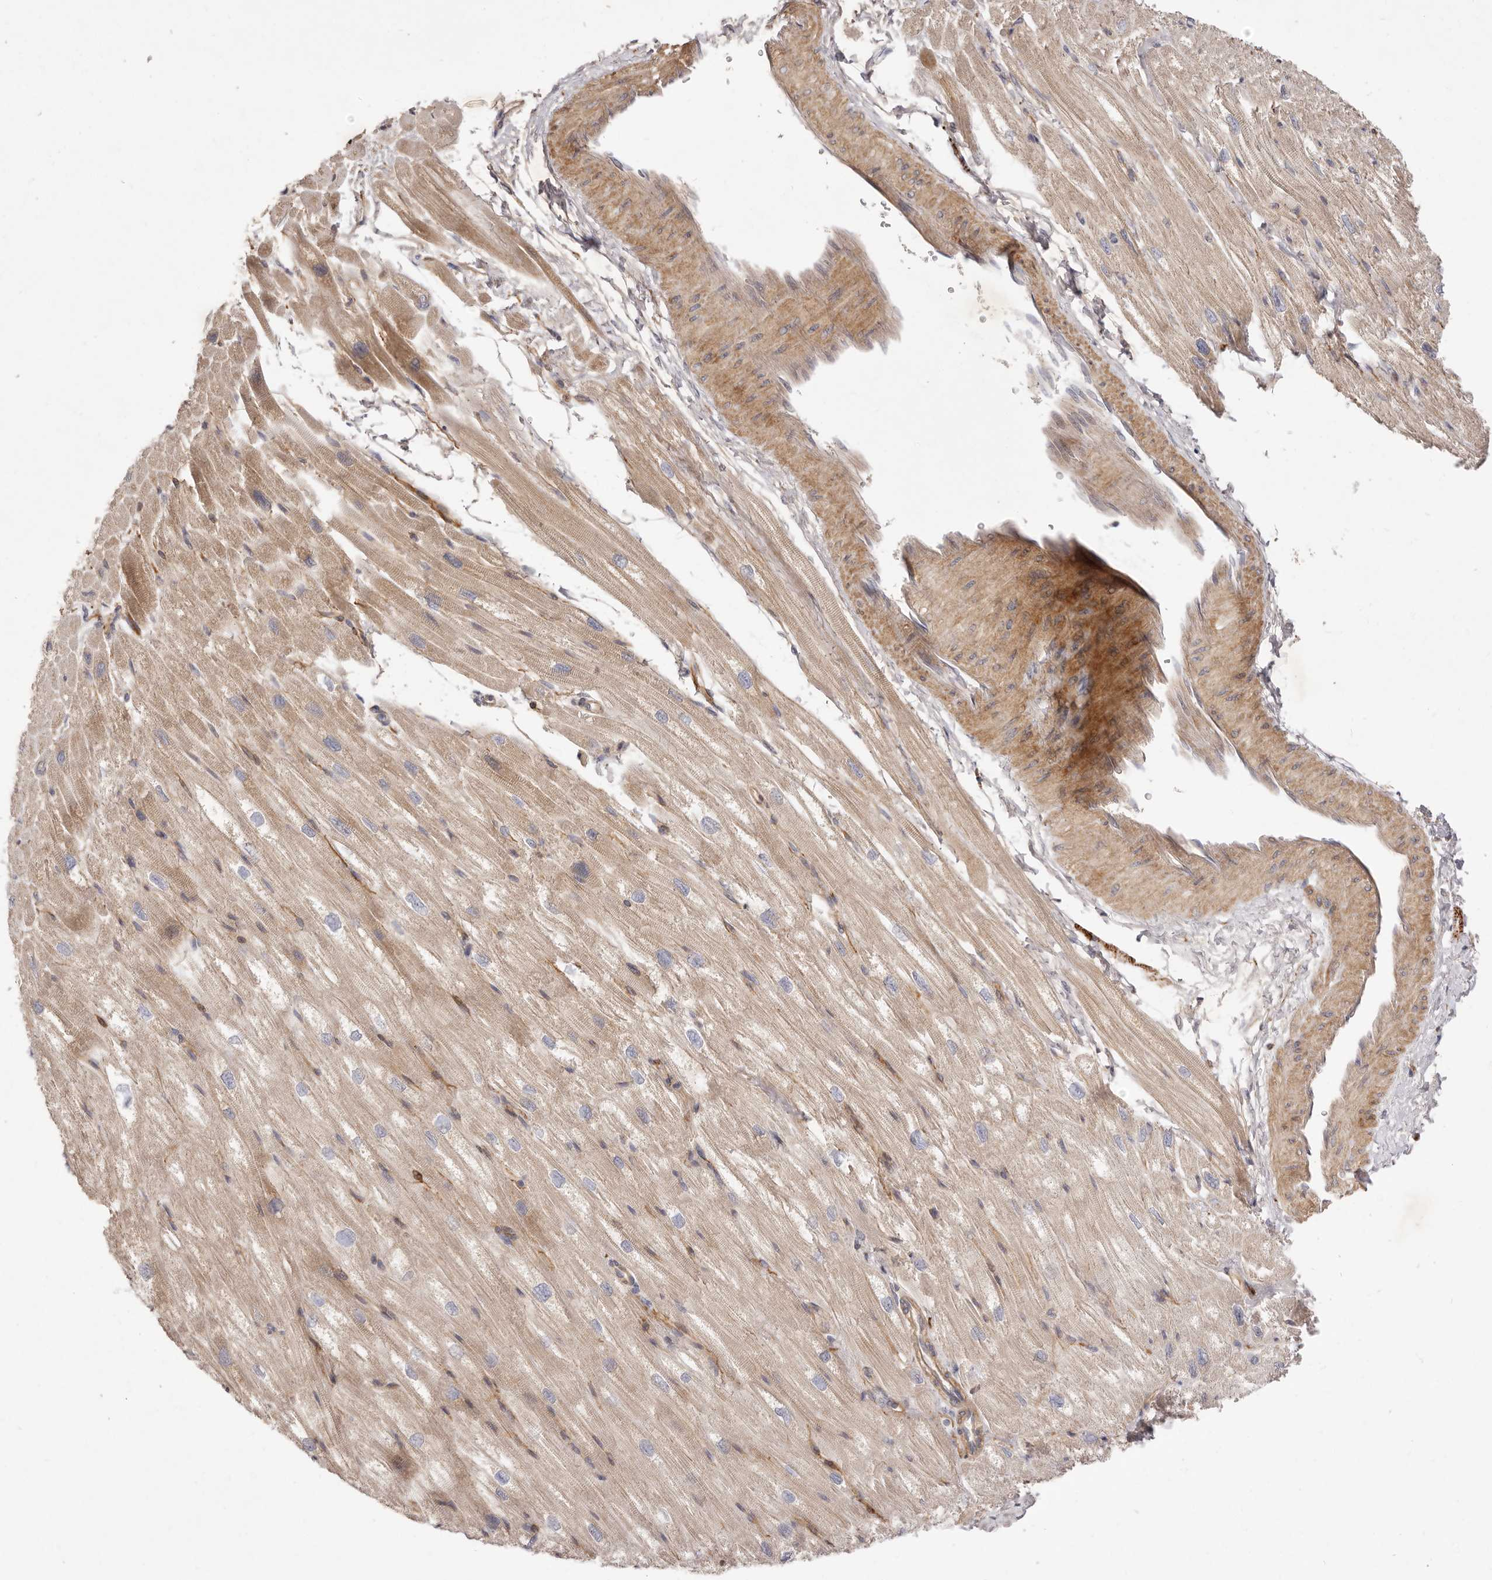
{"staining": {"intensity": "weak", "quantity": ">75%", "location": "cytoplasmic/membranous"}, "tissue": "heart muscle", "cell_type": "Cardiomyocytes", "image_type": "normal", "snomed": [{"axis": "morphology", "description": "Normal tissue, NOS"}, {"axis": "topography", "description": "Heart"}], "caption": "Brown immunohistochemical staining in normal human heart muscle demonstrates weak cytoplasmic/membranous staining in approximately >75% of cardiomyocytes.", "gene": "ADAMTS9", "patient": {"sex": "male", "age": 50}}